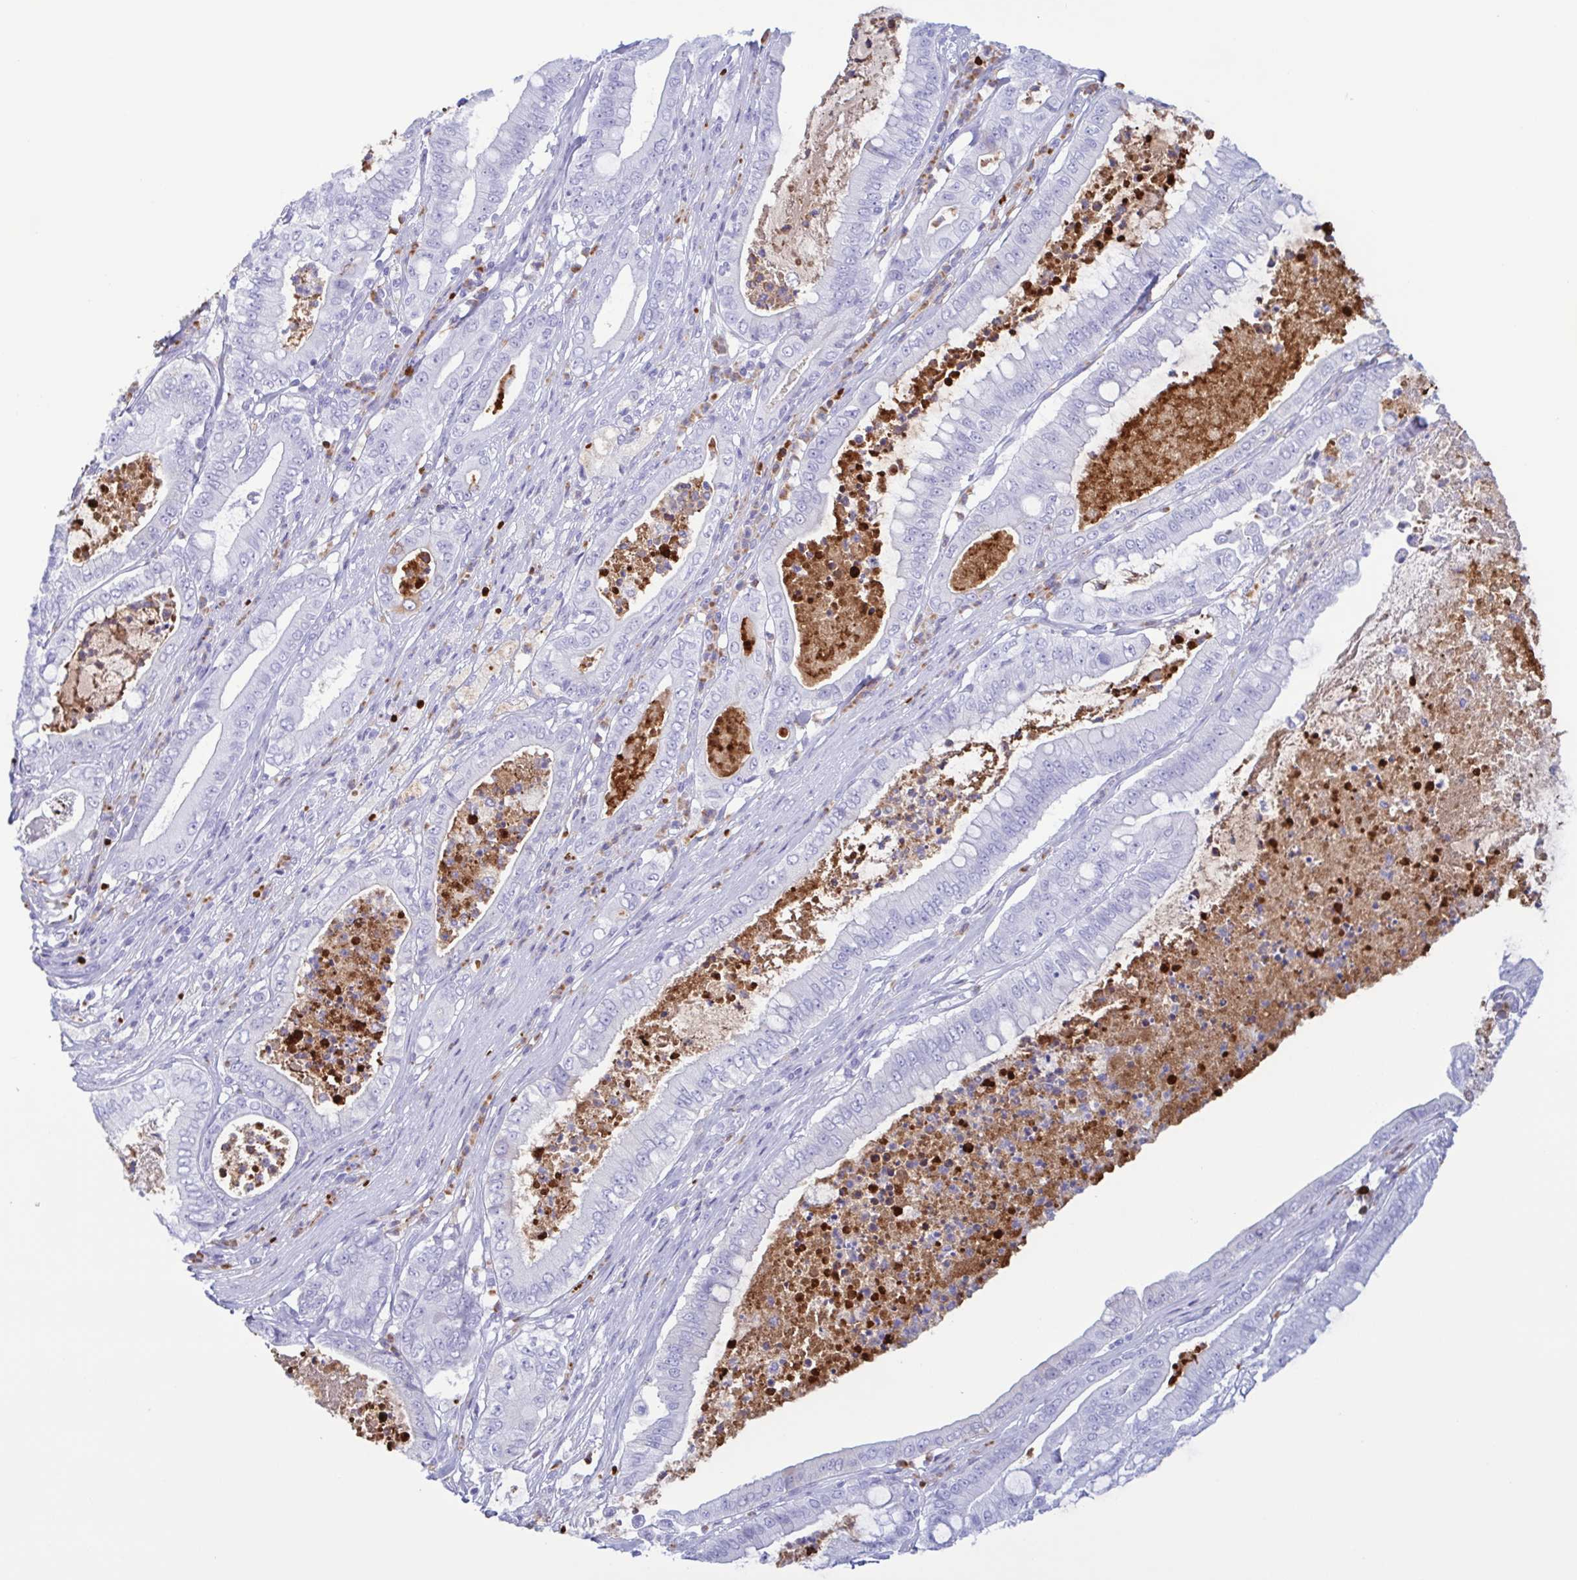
{"staining": {"intensity": "negative", "quantity": "none", "location": "none"}, "tissue": "pancreatic cancer", "cell_type": "Tumor cells", "image_type": "cancer", "snomed": [{"axis": "morphology", "description": "Adenocarcinoma, NOS"}, {"axis": "topography", "description": "Pancreas"}], "caption": "Protein analysis of pancreatic adenocarcinoma exhibits no significant expression in tumor cells.", "gene": "LTF", "patient": {"sex": "male", "age": 71}}